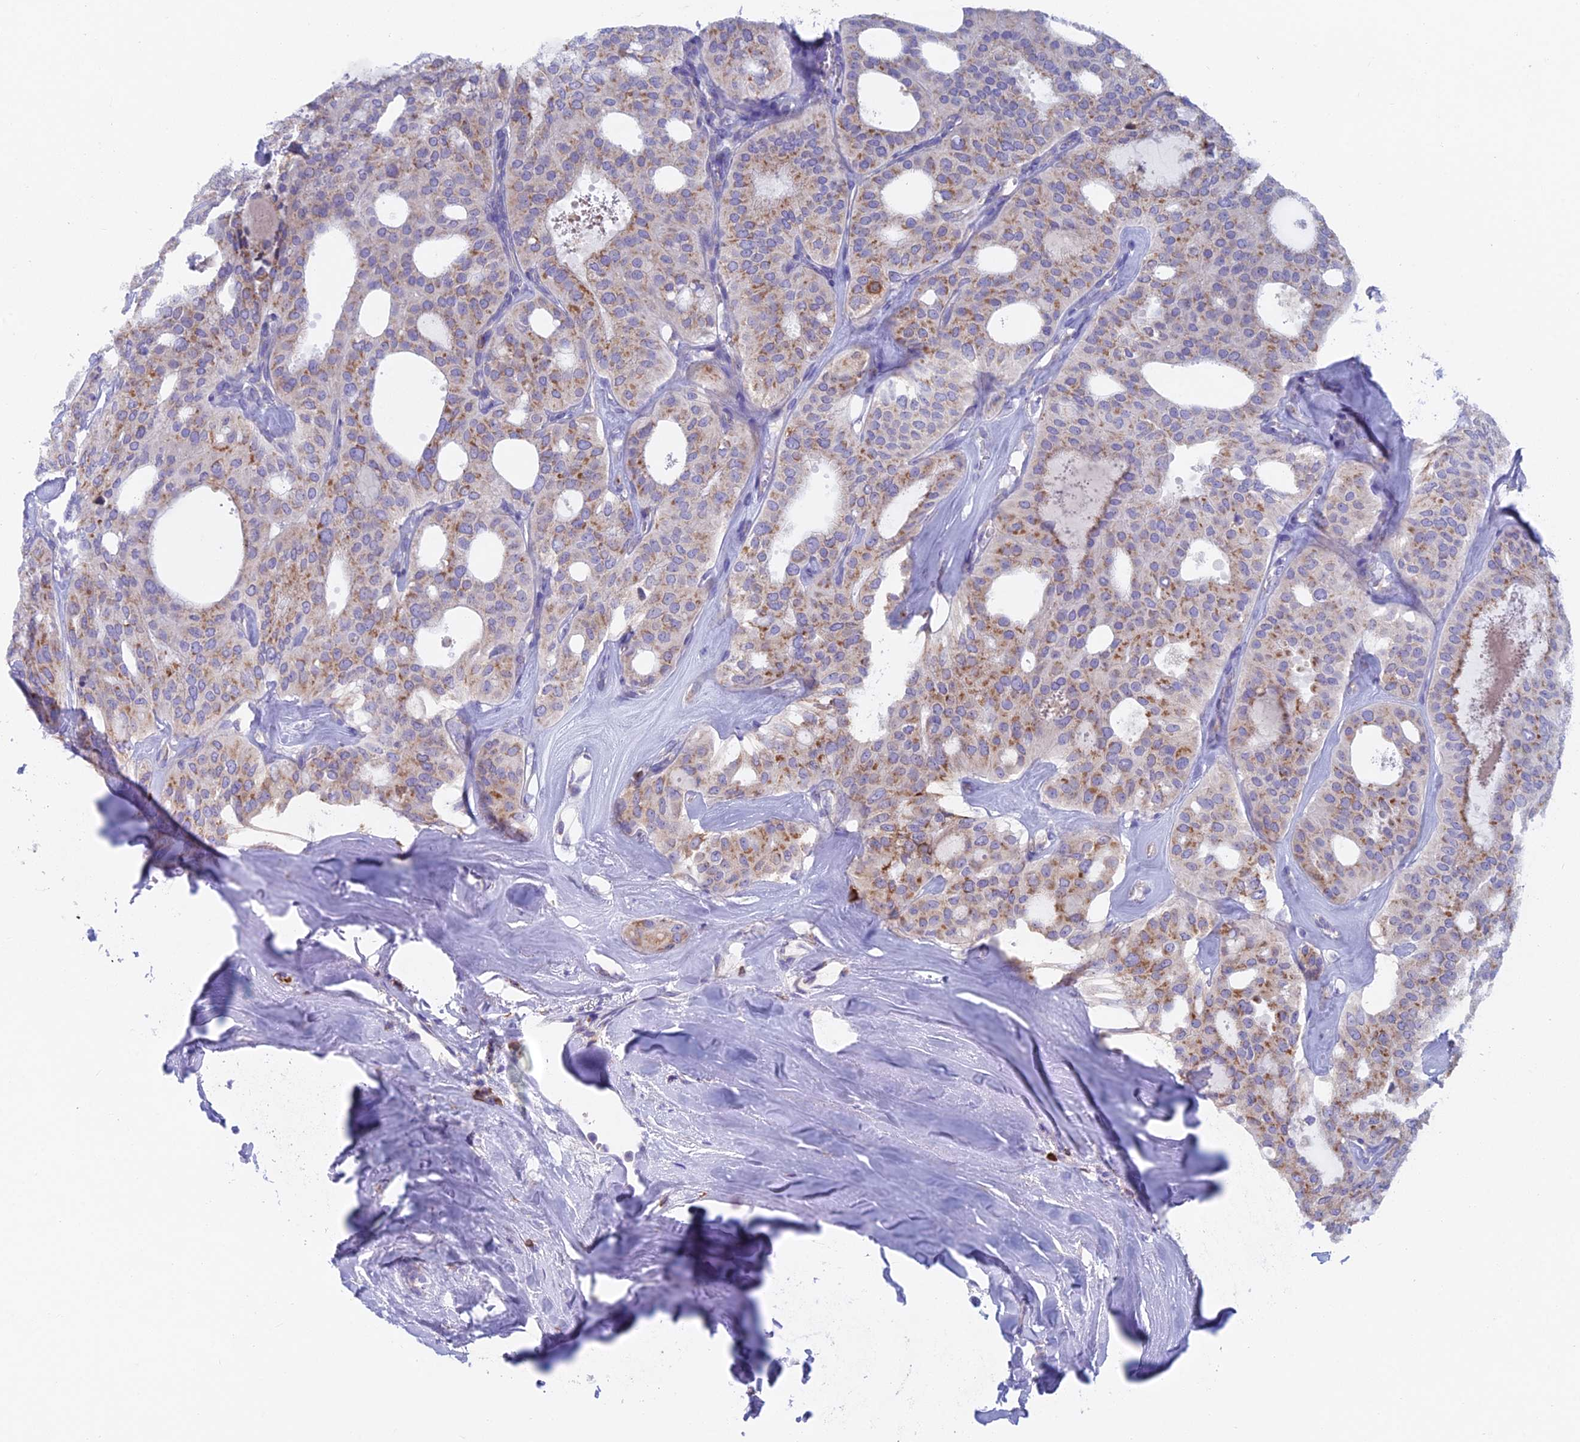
{"staining": {"intensity": "moderate", "quantity": "25%-75%", "location": "cytoplasmic/membranous"}, "tissue": "thyroid cancer", "cell_type": "Tumor cells", "image_type": "cancer", "snomed": [{"axis": "morphology", "description": "Follicular adenoma carcinoma, NOS"}, {"axis": "topography", "description": "Thyroid gland"}], "caption": "Protein analysis of thyroid cancer (follicular adenoma carcinoma) tissue reveals moderate cytoplasmic/membranous positivity in approximately 25%-75% of tumor cells. (DAB (3,3'-diaminobenzidine) IHC, brown staining for protein, blue staining for nuclei).", "gene": "ABI3BP", "patient": {"sex": "male", "age": 75}}